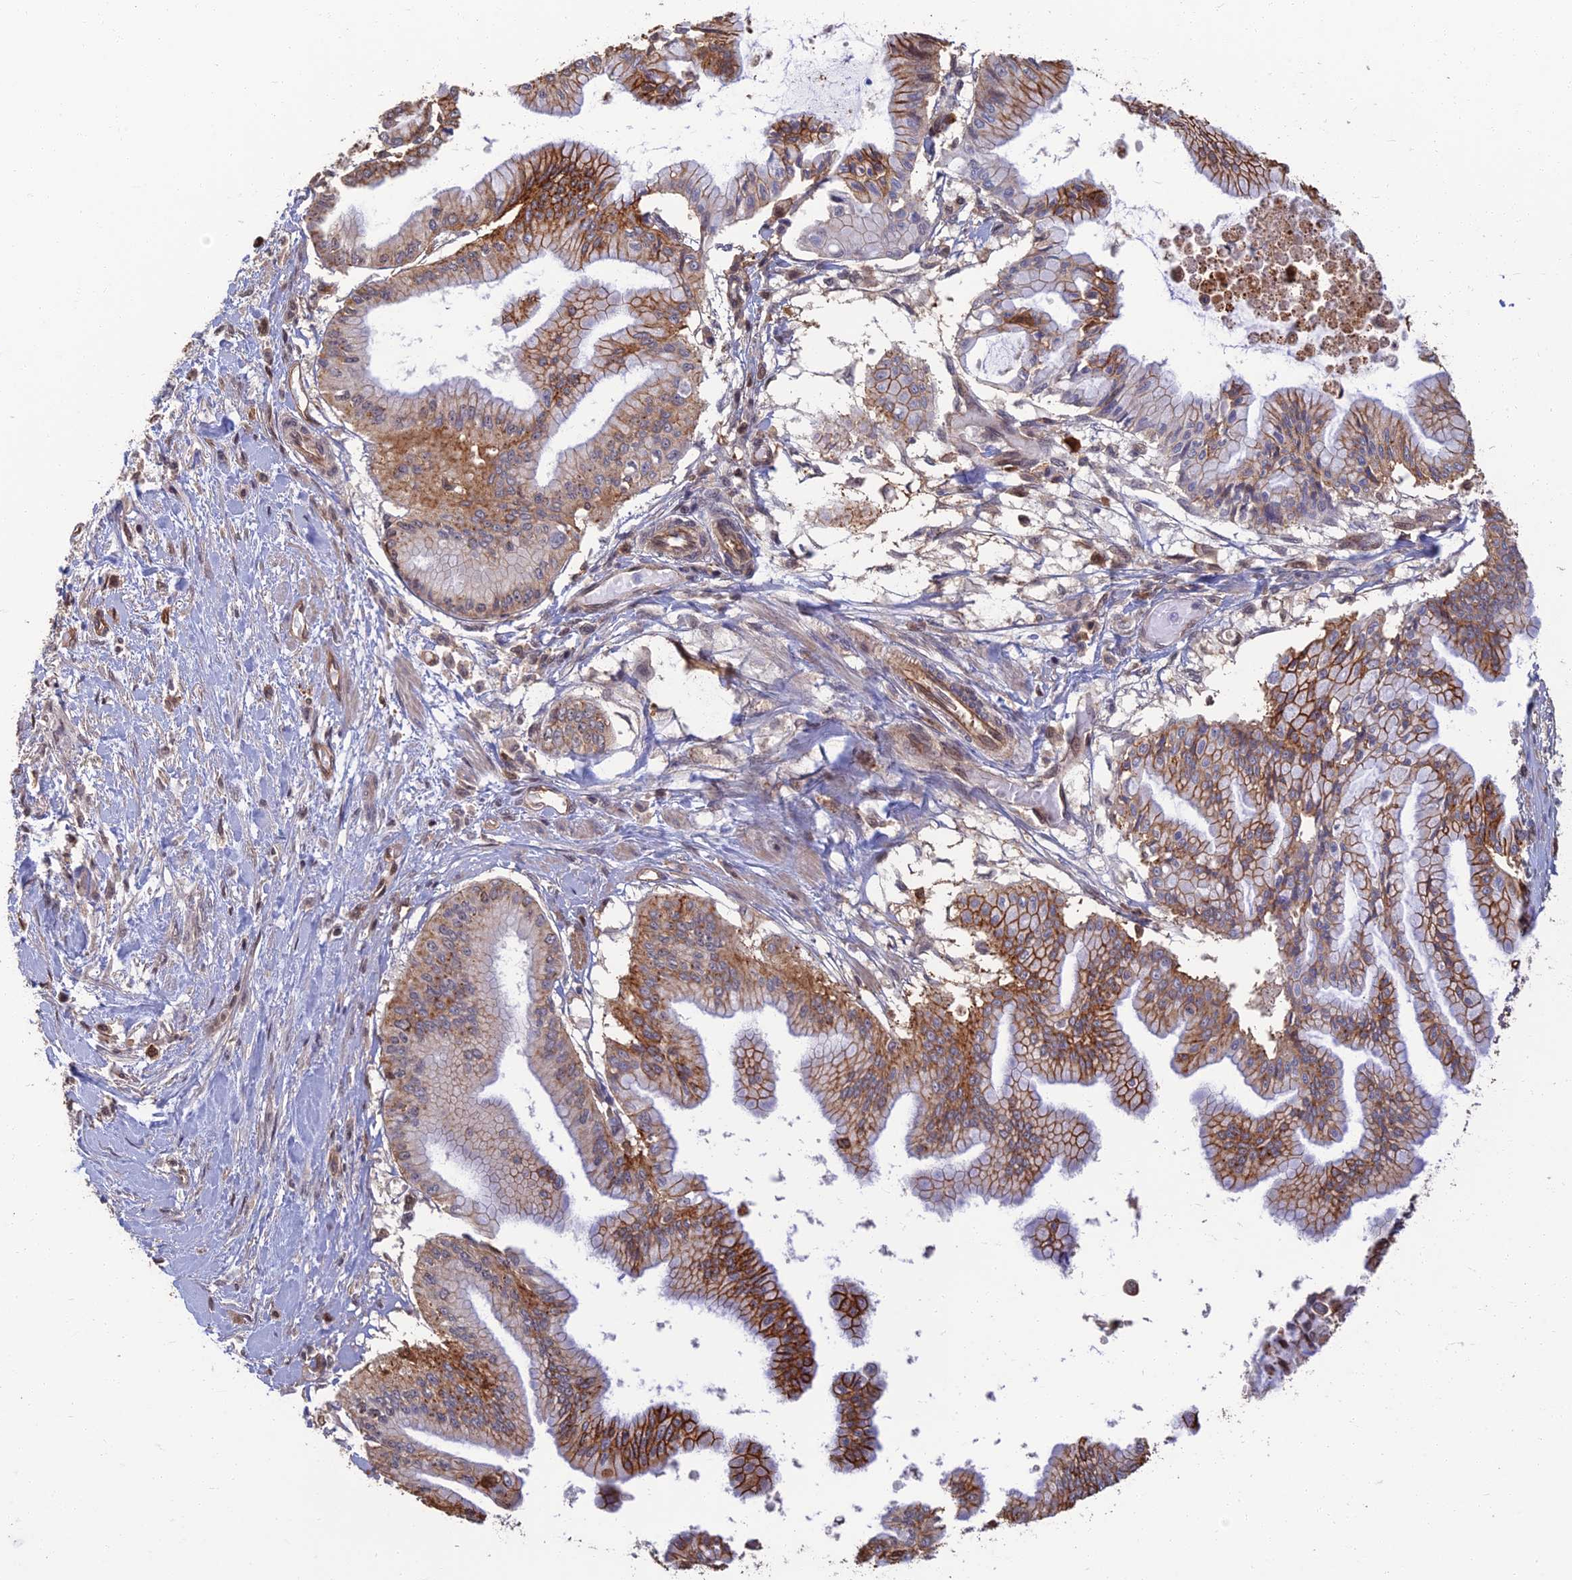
{"staining": {"intensity": "strong", "quantity": "25%-75%", "location": "cytoplasmic/membranous"}, "tissue": "pancreatic cancer", "cell_type": "Tumor cells", "image_type": "cancer", "snomed": [{"axis": "morphology", "description": "Adenocarcinoma, NOS"}, {"axis": "topography", "description": "Pancreas"}], "caption": "DAB immunohistochemical staining of human adenocarcinoma (pancreatic) reveals strong cytoplasmic/membranous protein expression in approximately 25%-75% of tumor cells. (IHC, brightfield microscopy, high magnification).", "gene": "LRRN3", "patient": {"sex": "male", "age": 46}}